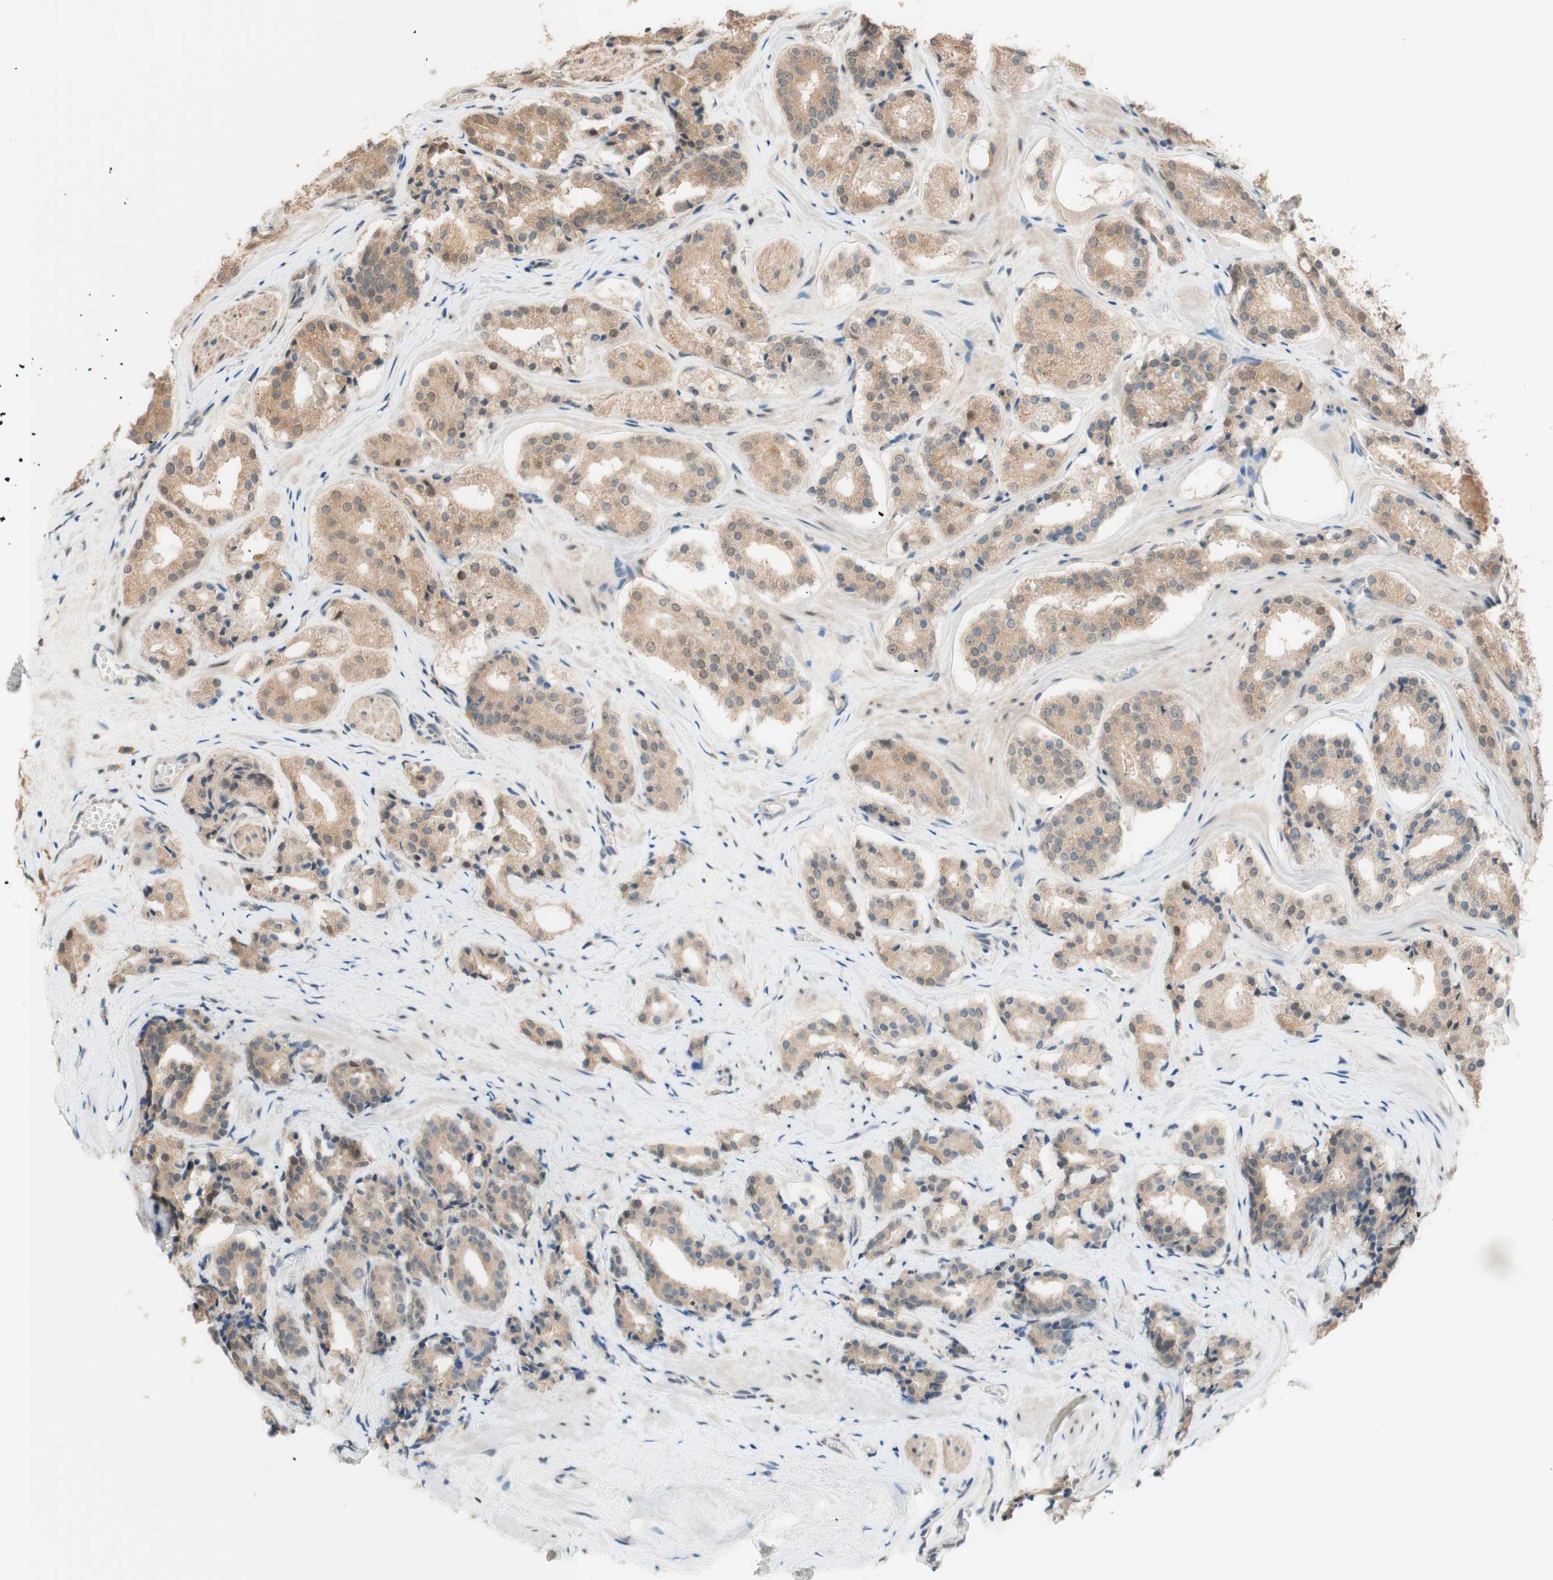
{"staining": {"intensity": "moderate", "quantity": ">75%", "location": "cytoplasmic/membranous"}, "tissue": "prostate cancer", "cell_type": "Tumor cells", "image_type": "cancer", "snomed": [{"axis": "morphology", "description": "Adenocarcinoma, High grade"}, {"axis": "topography", "description": "Prostate"}], "caption": "Human high-grade adenocarcinoma (prostate) stained with a brown dye reveals moderate cytoplasmic/membranous positive expression in about >75% of tumor cells.", "gene": "CCNC", "patient": {"sex": "male", "age": 60}}